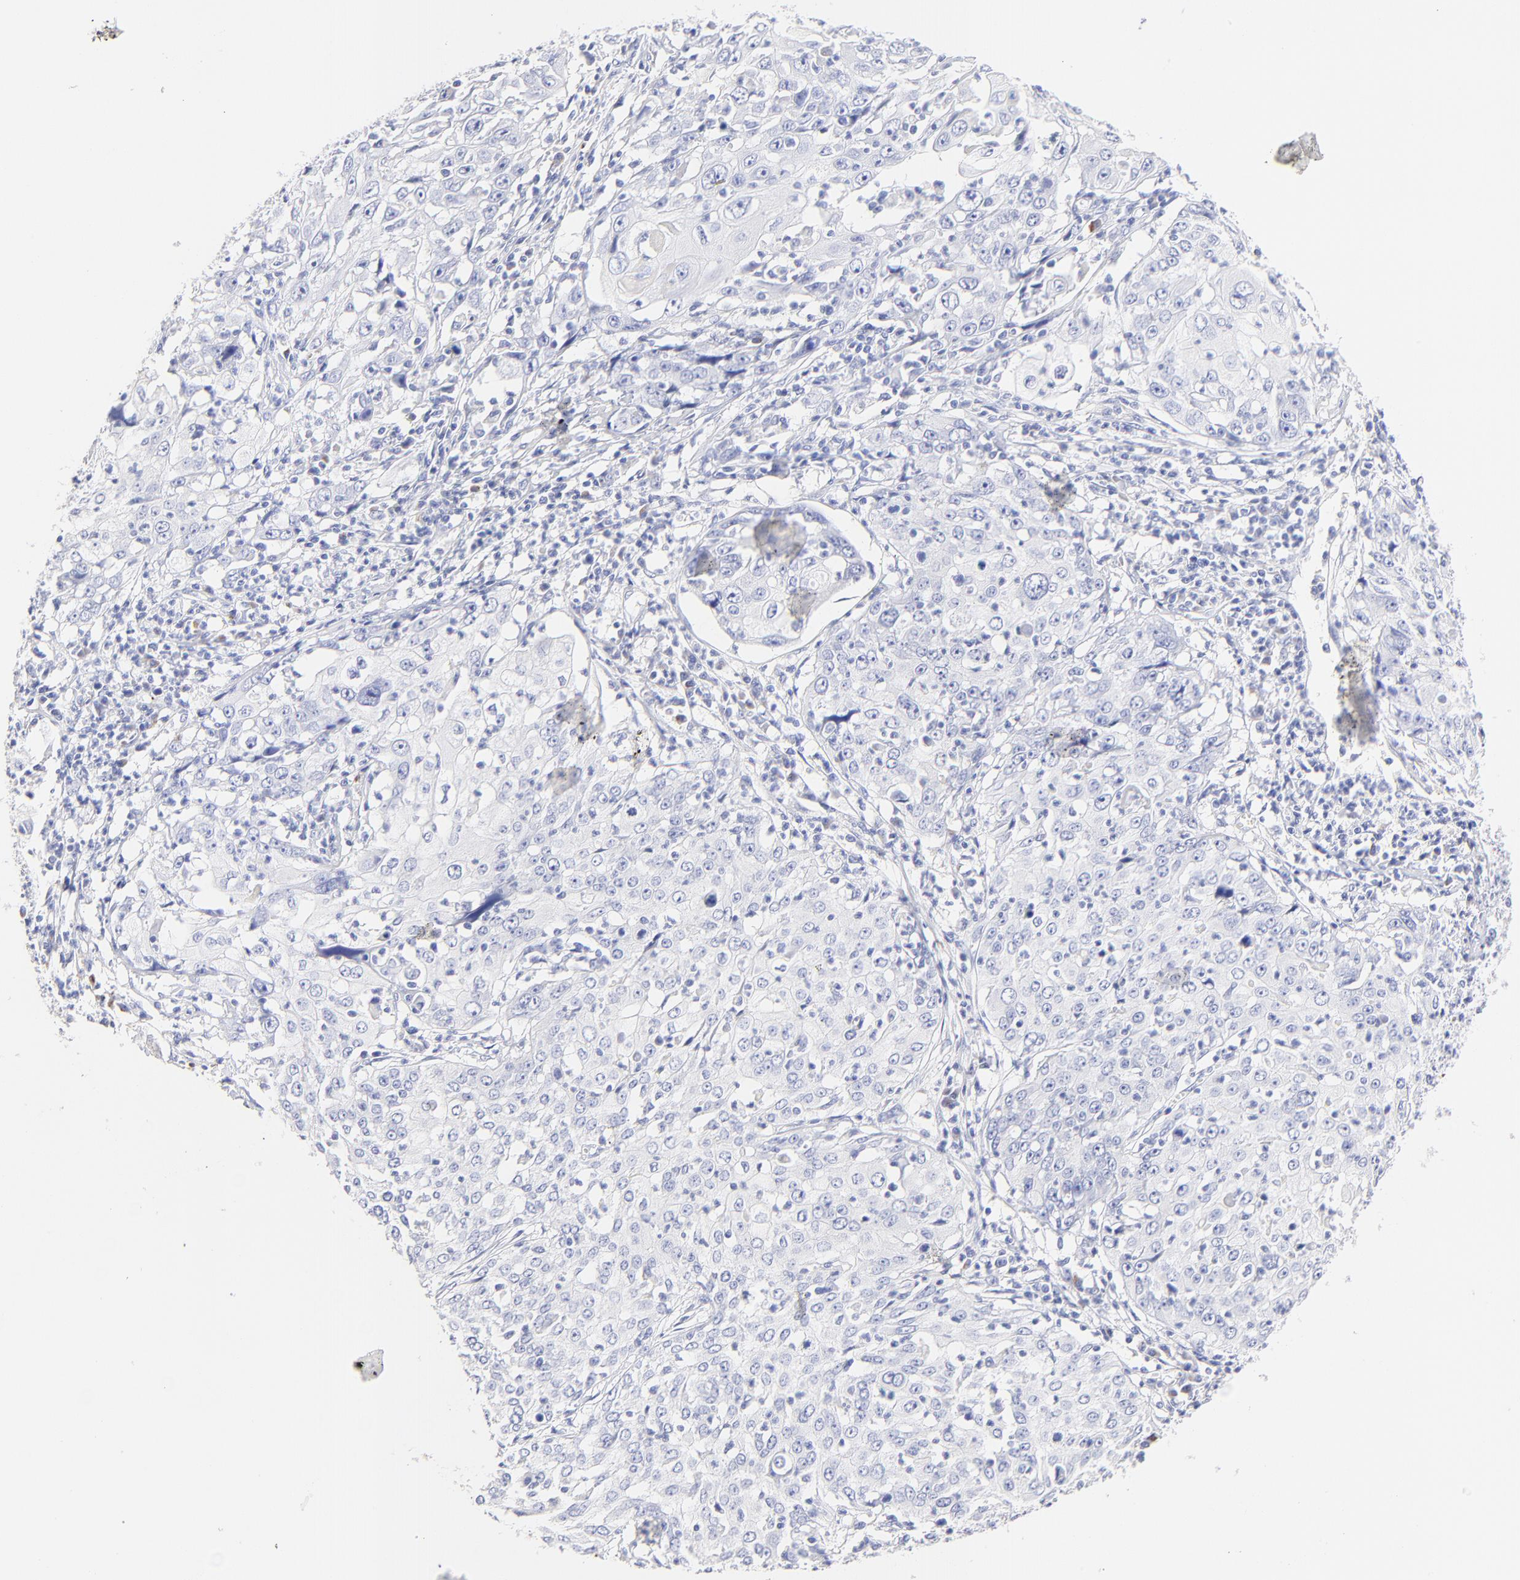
{"staining": {"intensity": "negative", "quantity": "none", "location": "none"}, "tissue": "cervical cancer", "cell_type": "Tumor cells", "image_type": "cancer", "snomed": [{"axis": "morphology", "description": "Squamous cell carcinoma, NOS"}, {"axis": "topography", "description": "Cervix"}], "caption": "Protein analysis of cervical cancer (squamous cell carcinoma) shows no significant staining in tumor cells.", "gene": "ASB9", "patient": {"sex": "female", "age": 39}}